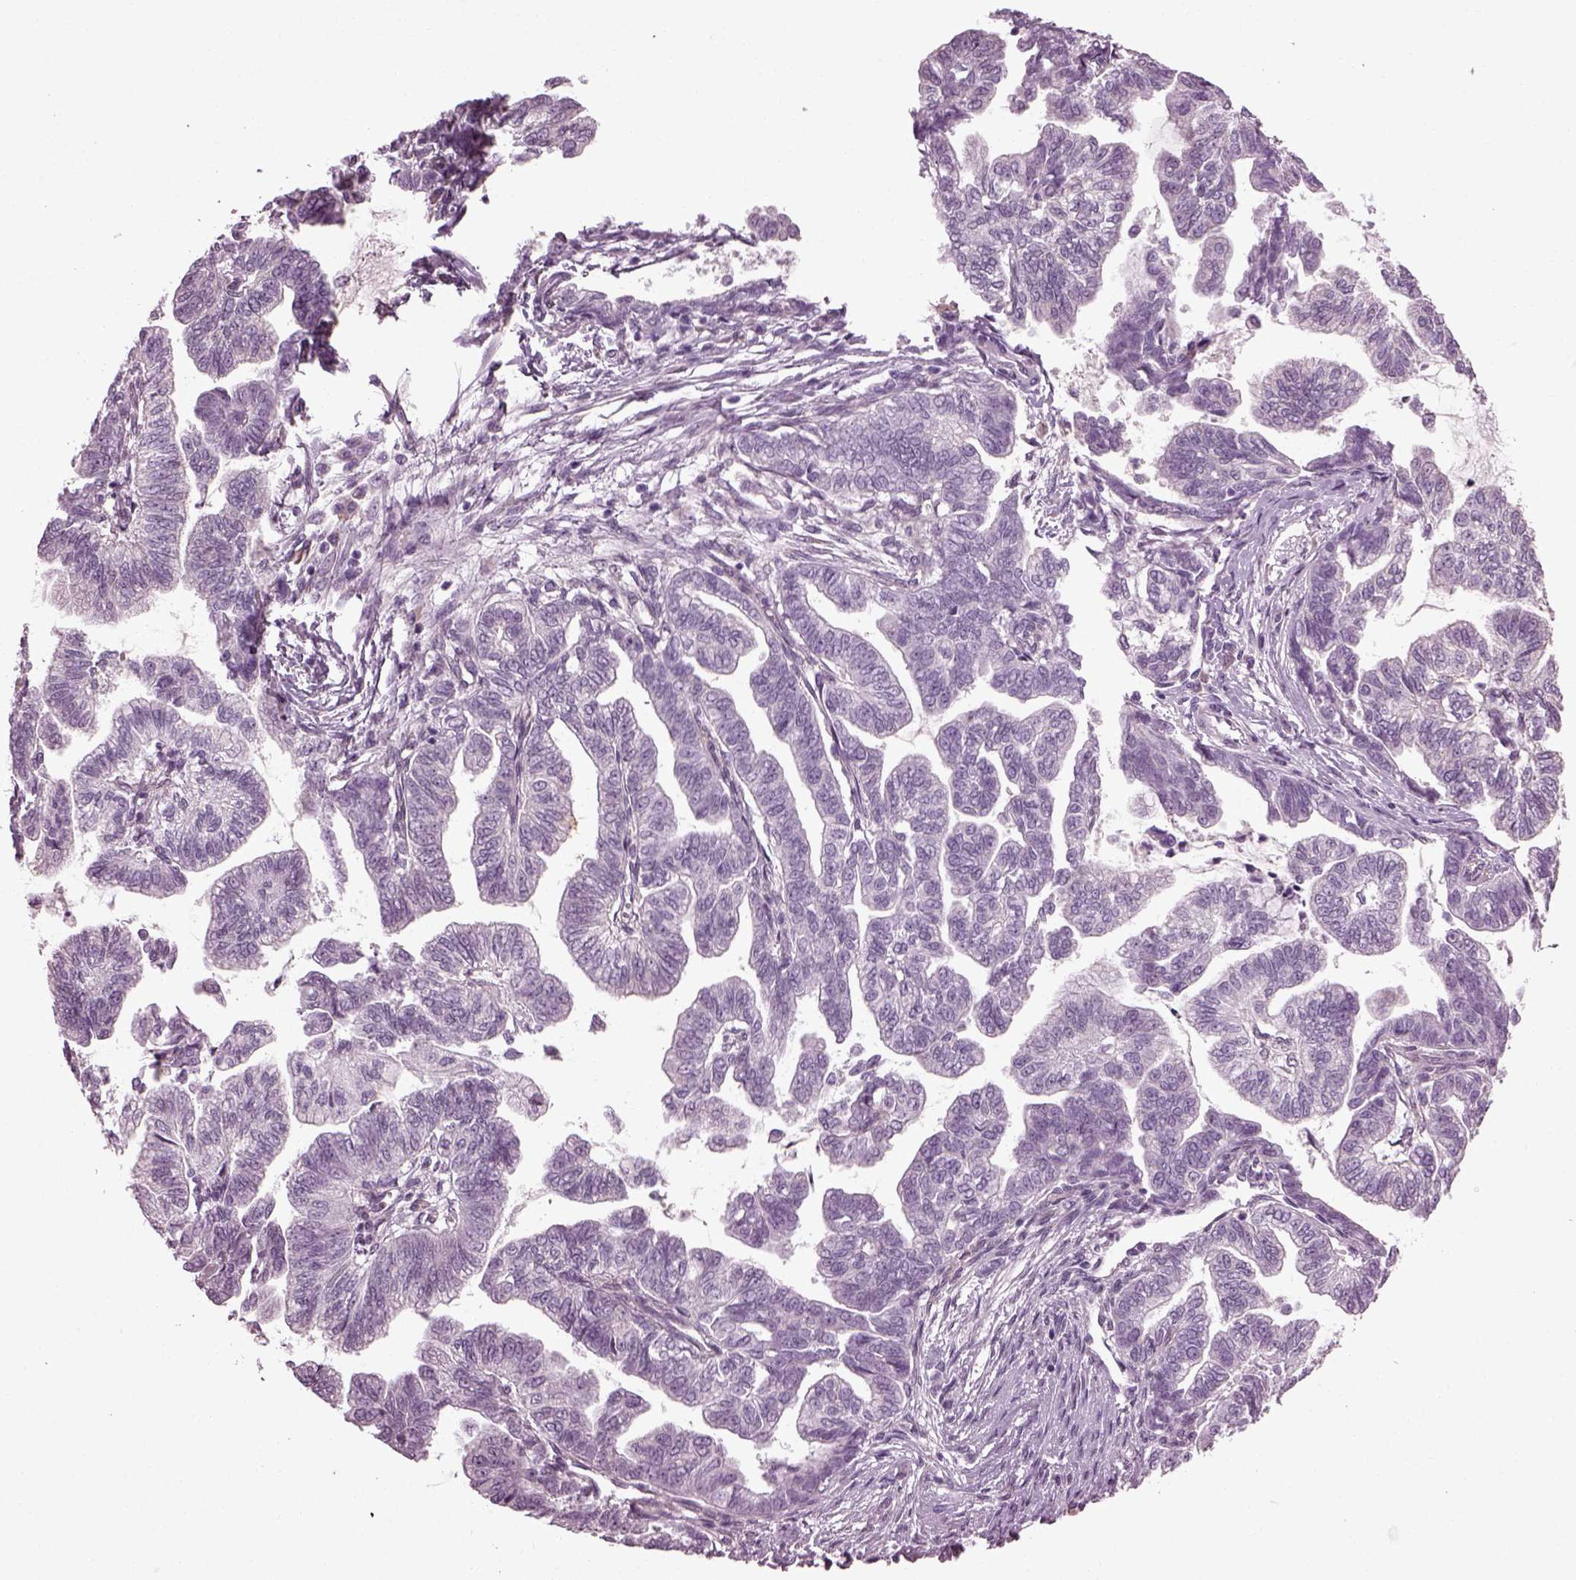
{"staining": {"intensity": "negative", "quantity": "none", "location": "none"}, "tissue": "stomach cancer", "cell_type": "Tumor cells", "image_type": "cancer", "snomed": [{"axis": "morphology", "description": "Adenocarcinoma, NOS"}, {"axis": "topography", "description": "Stomach"}], "caption": "The photomicrograph demonstrates no staining of tumor cells in stomach cancer.", "gene": "CABP5", "patient": {"sex": "male", "age": 83}}